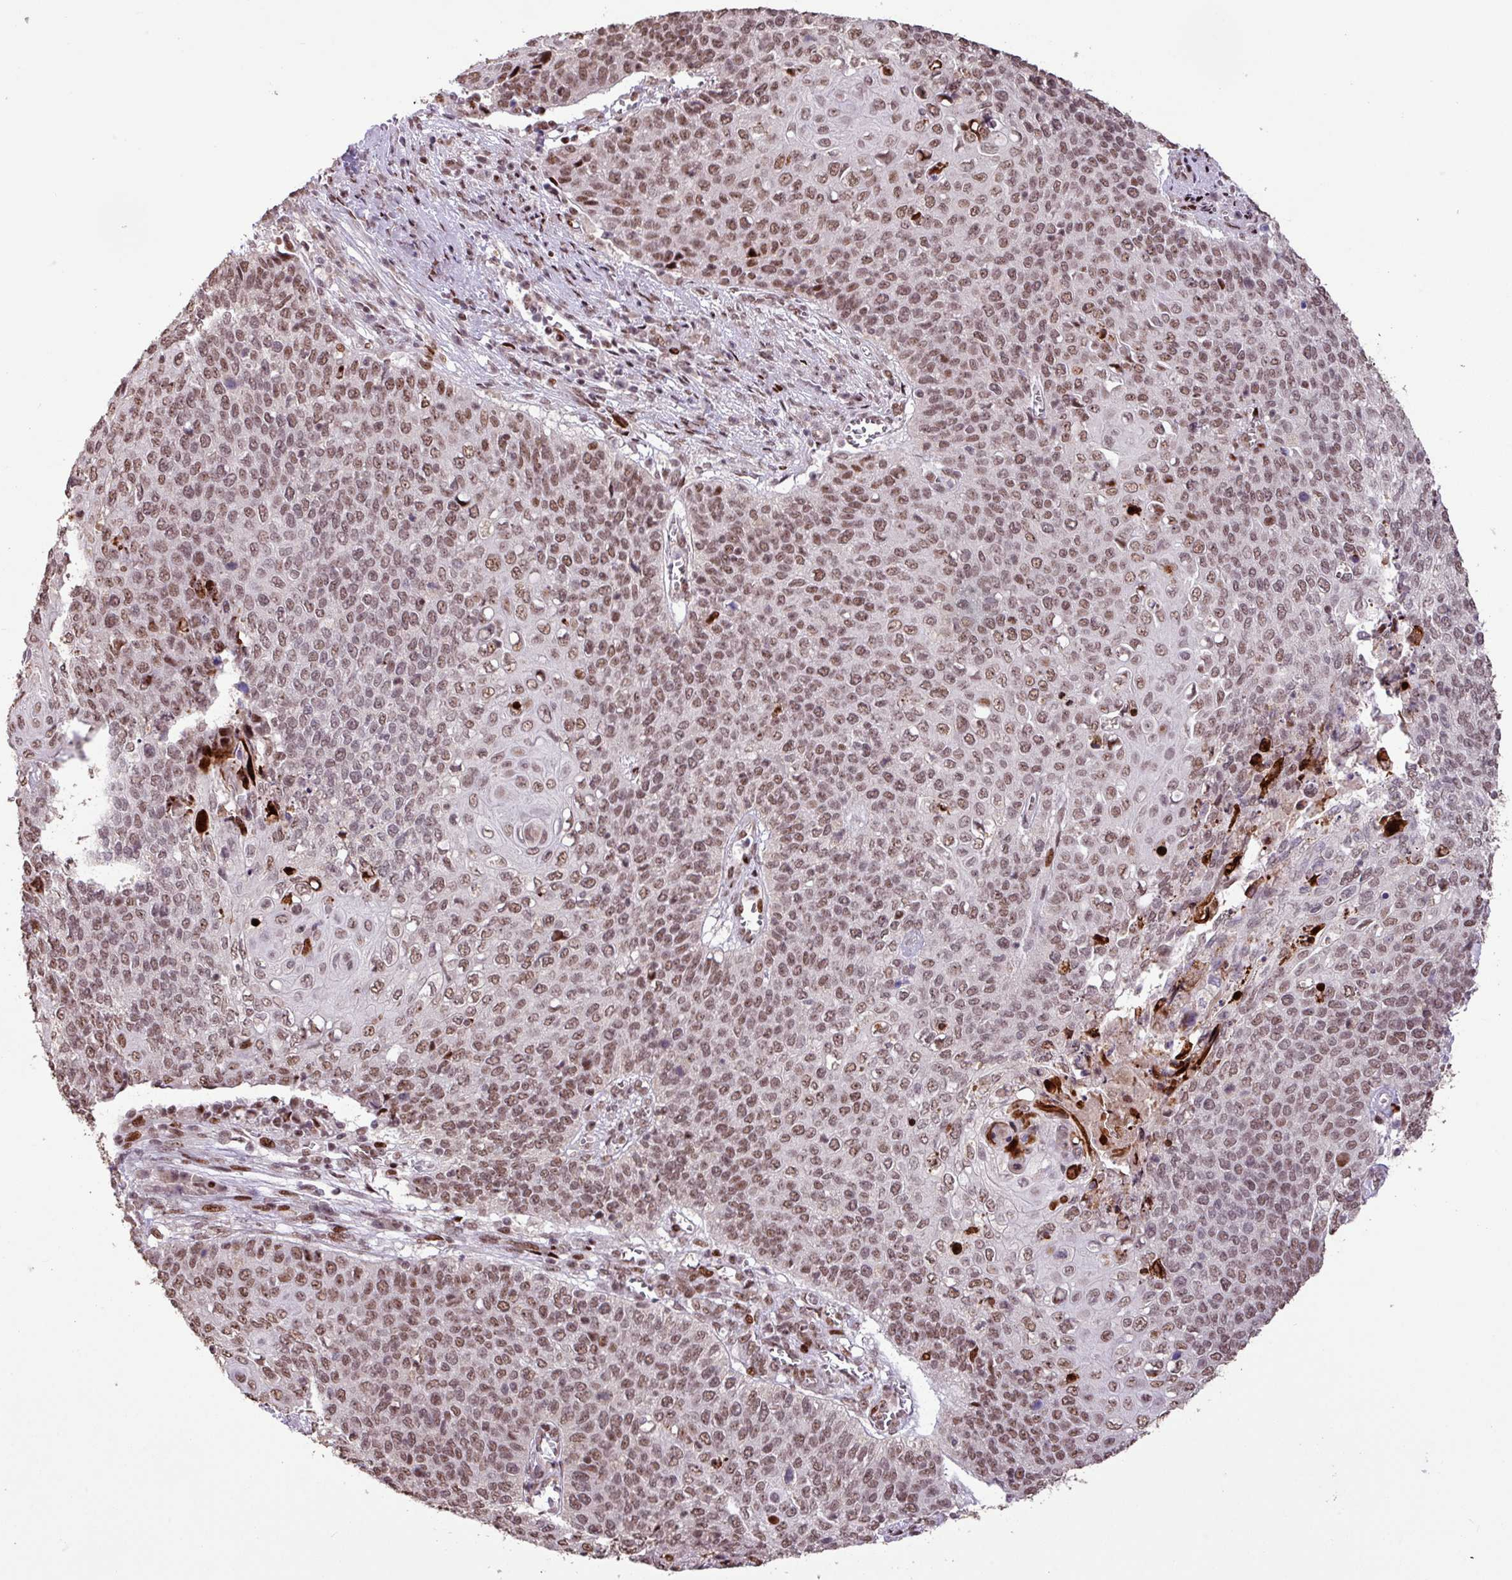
{"staining": {"intensity": "moderate", "quantity": ">75%", "location": "nuclear"}, "tissue": "cervical cancer", "cell_type": "Tumor cells", "image_type": "cancer", "snomed": [{"axis": "morphology", "description": "Squamous cell carcinoma, NOS"}, {"axis": "topography", "description": "Cervix"}], "caption": "A brown stain highlights moderate nuclear positivity of a protein in human cervical squamous cell carcinoma tumor cells.", "gene": "ZNF709", "patient": {"sex": "female", "age": 39}}